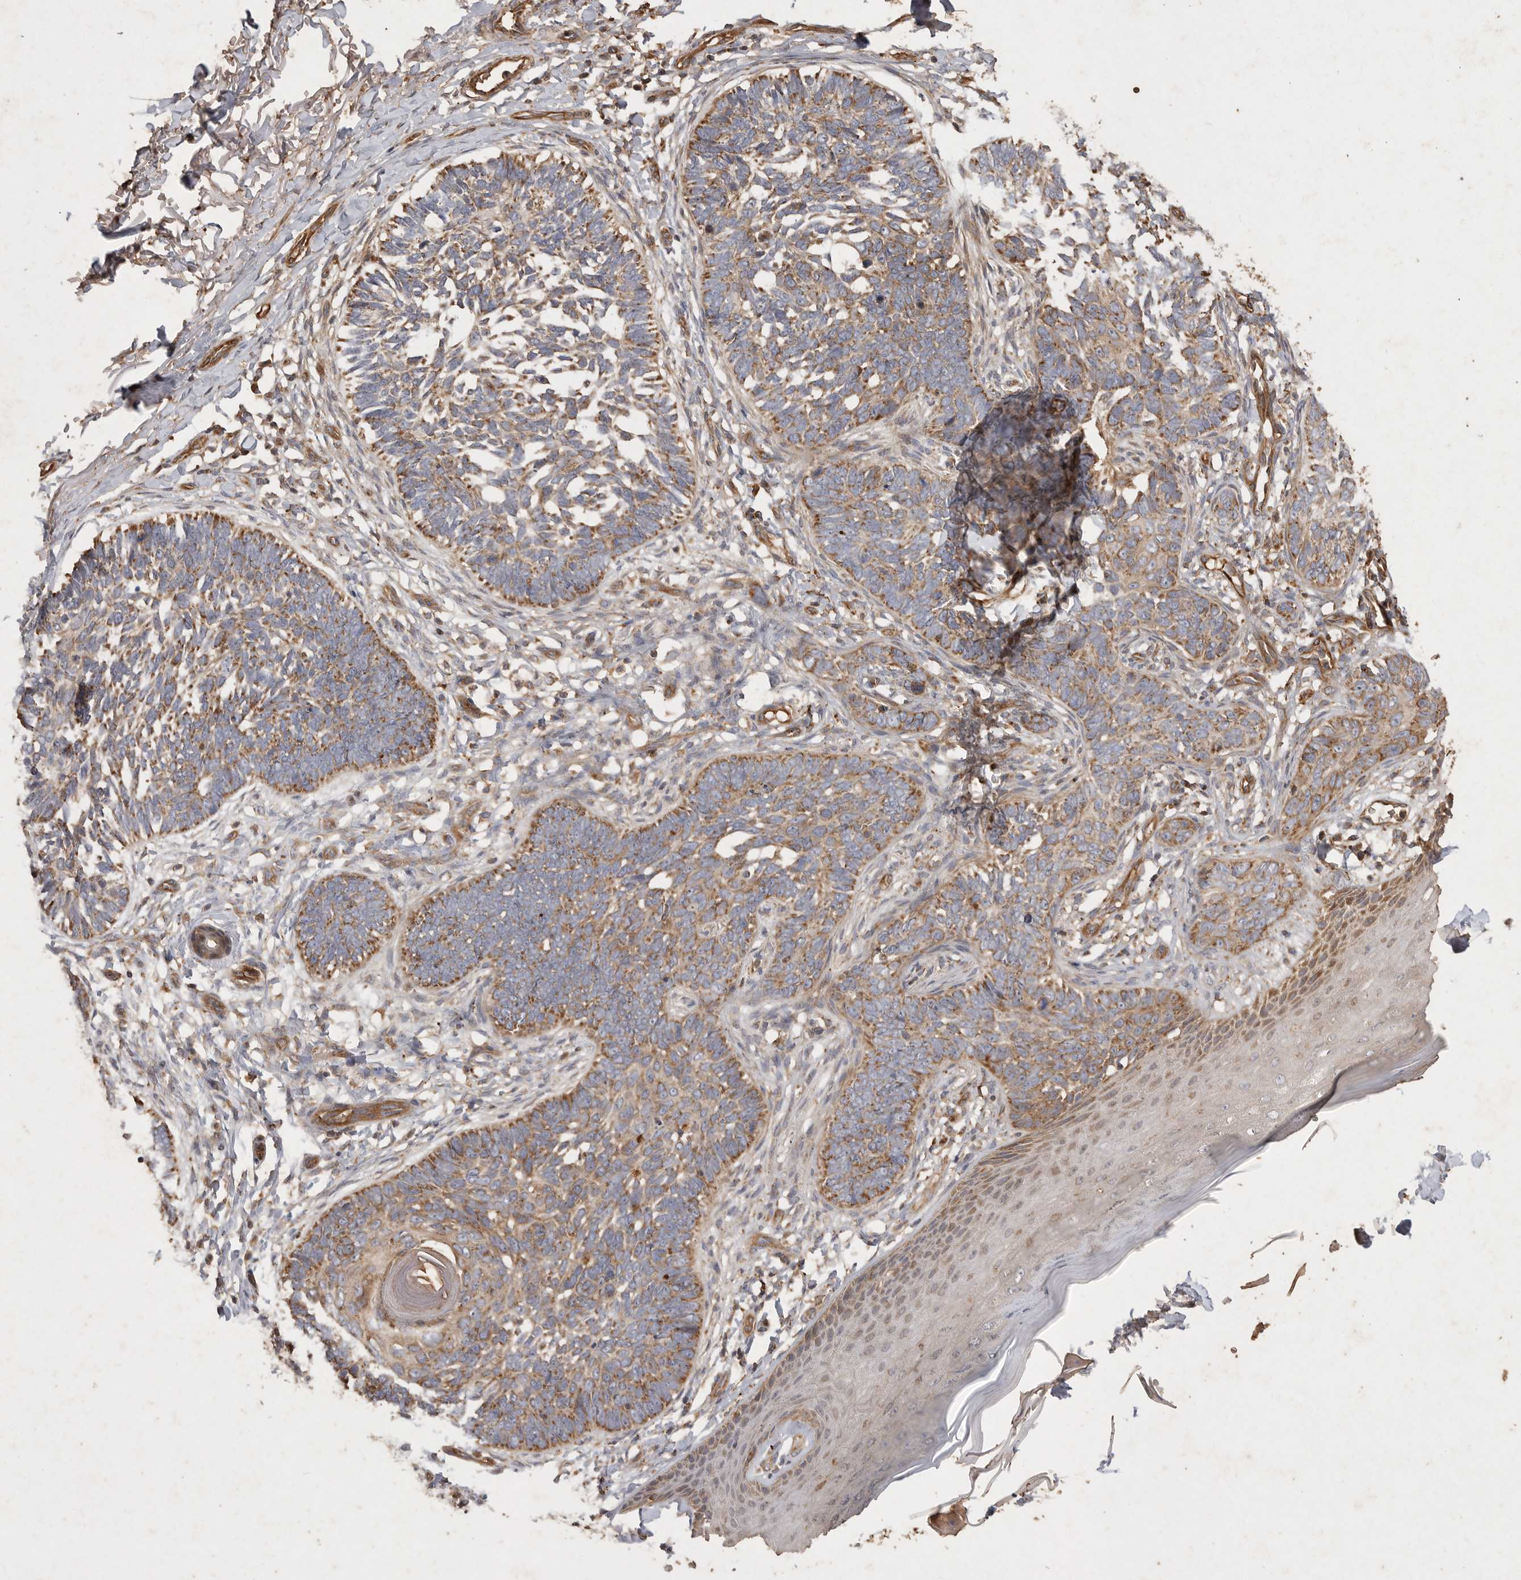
{"staining": {"intensity": "moderate", "quantity": ">75%", "location": "cytoplasmic/membranous"}, "tissue": "skin cancer", "cell_type": "Tumor cells", "image_type": "cancer", "snomed": [{"axis": "morphology", "description": "Normal tissue, NOS"}, {"axis": "morphology", "description": "Basal cell carcinoma"}, {"axis": "topography", "description": "Skin"}], "caption": "Skin basal cell carcinoma tissue demonstrates moderate cytoplasmic/membranous expression in about >75% of tumor cells", "gene": "MRPL41", "patient": {"sex": "male", "age": 77}}